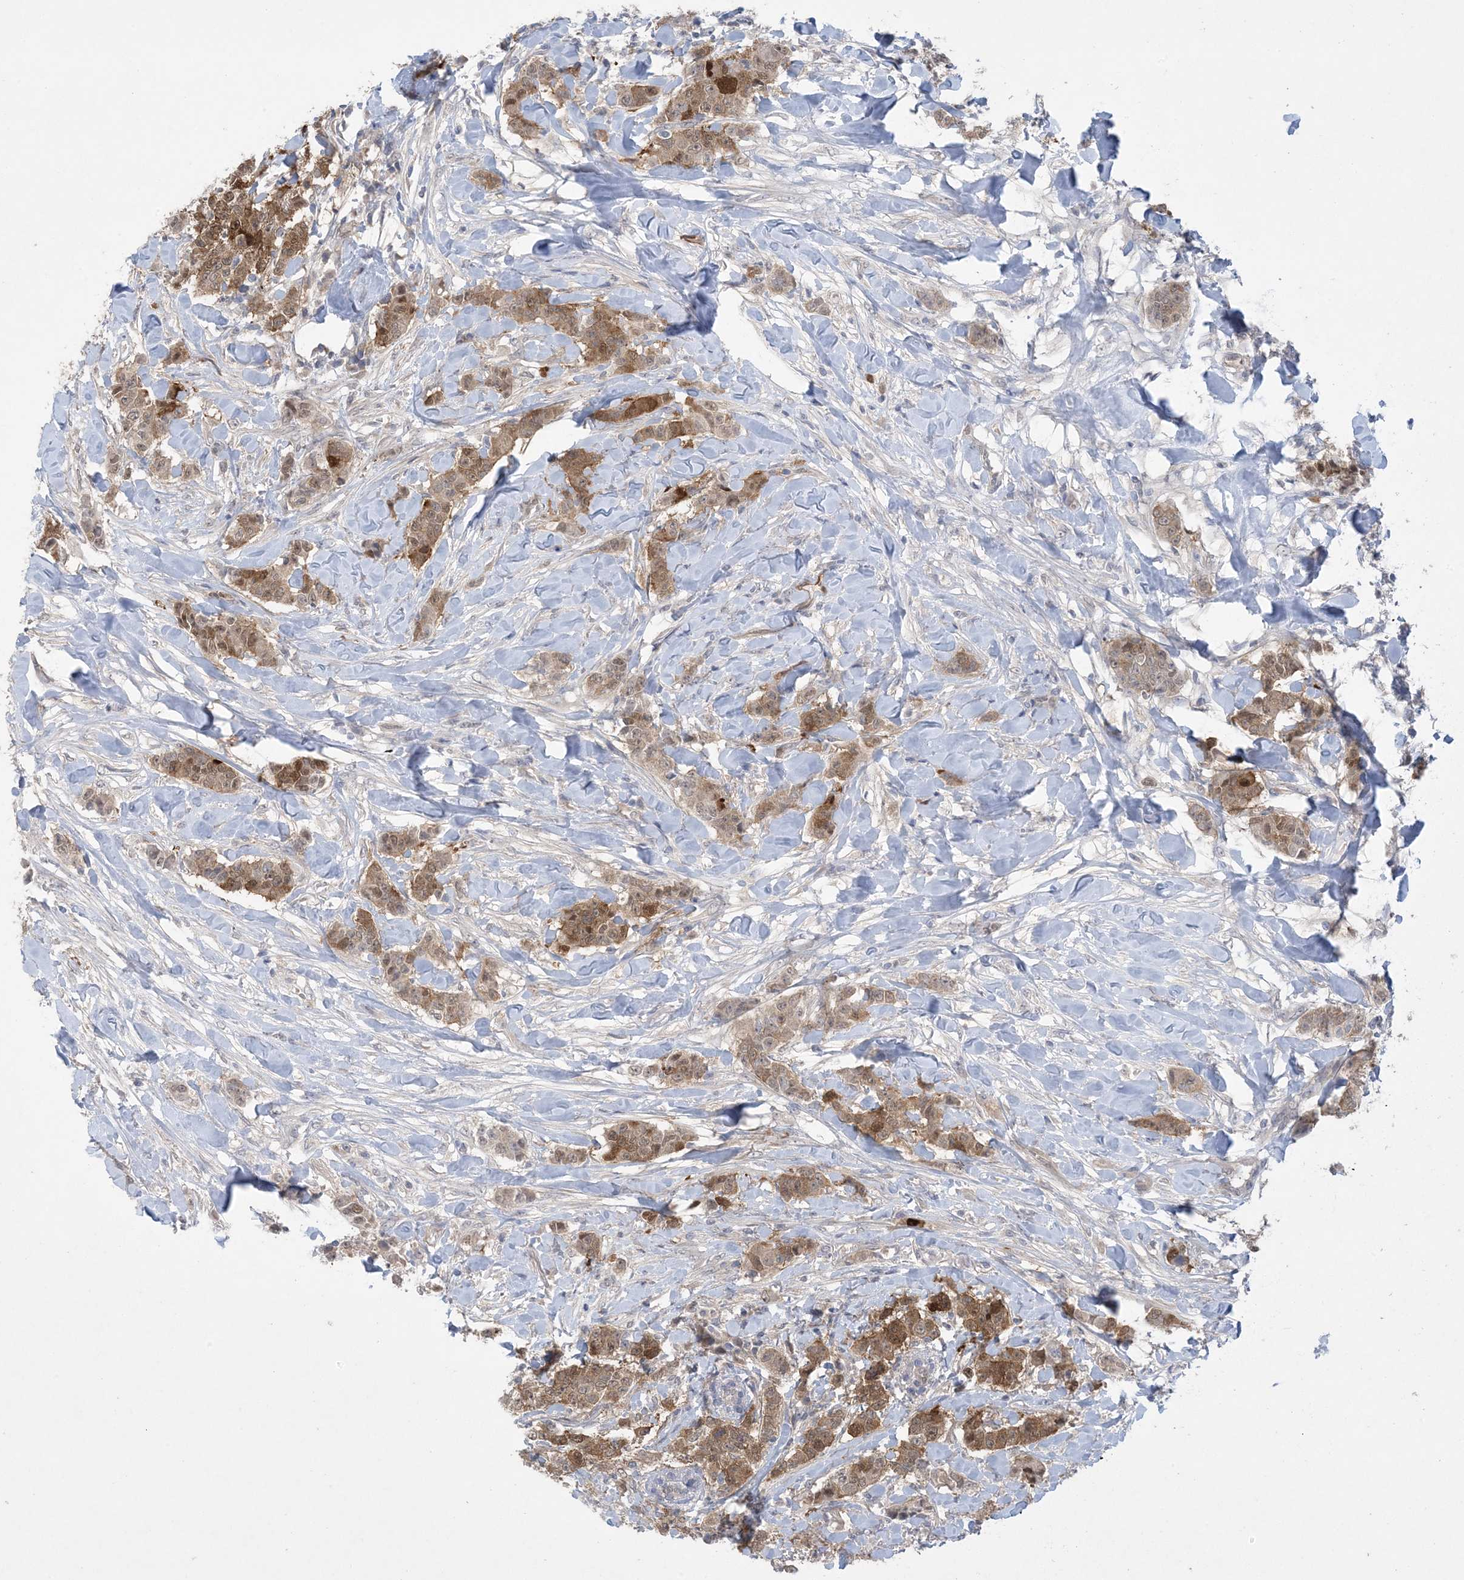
{"staining": {"intensity": "moderate", "quantity": ">75%", "location": "cytoplasmic/membranous,nuclear"}, "tissue": "breast cancer", "cell_type": "Tumor cells", "image_type": "cancer", "snomed": [{"axis": "morphology", "description": "Duct carcinoma"}, {"axis": "topography", "description": "Breast"}], "caption": "Moderate cytoplasmic/membranous and nuclear protein staining is seen in about >75% of tumor cells in breast cancer.", "gene": "HMGCS1", "patient": {"sex": "female", "age": 40}}